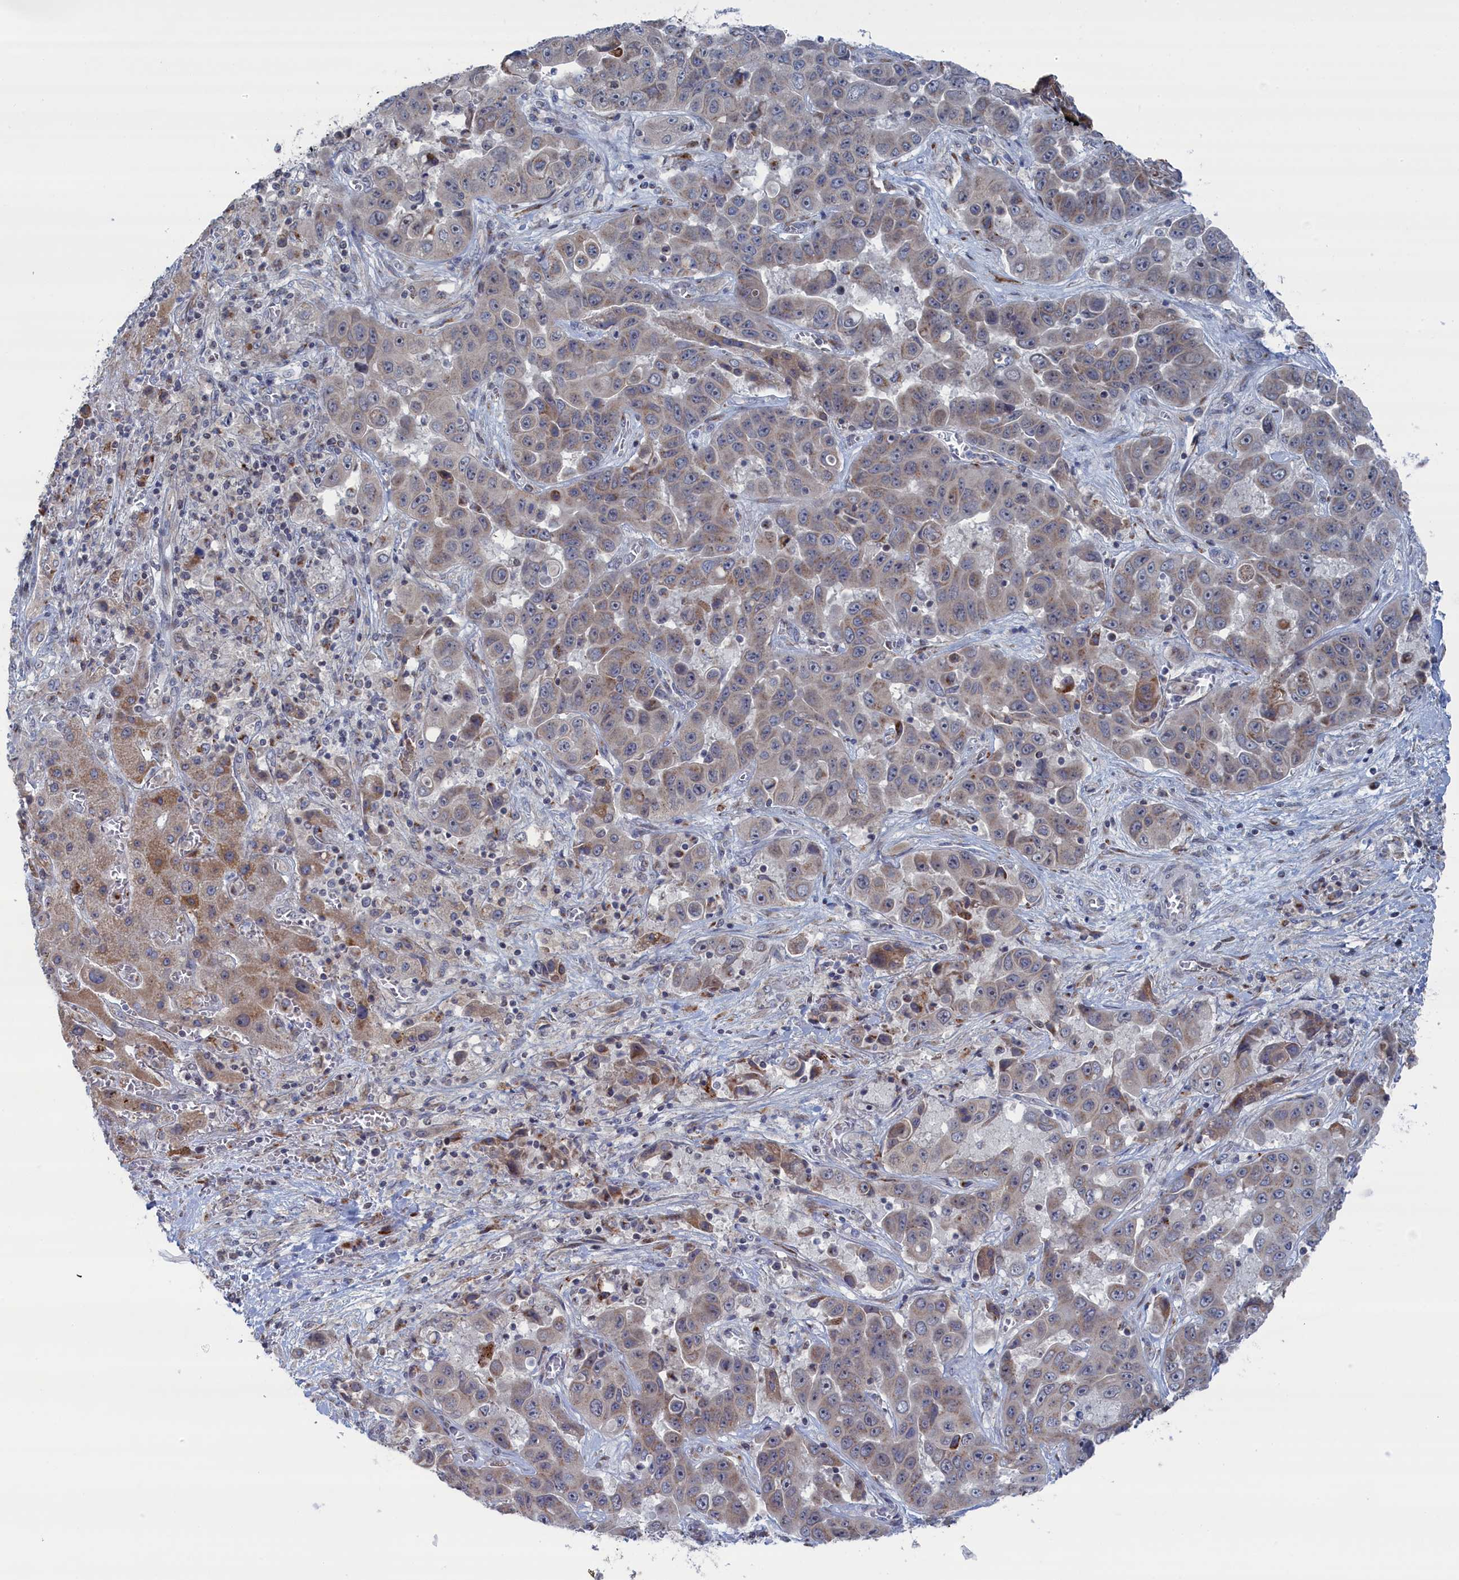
{"staining": {"intensity": "moderate", "quantity": "<25%", "location": "cytoplasmic/membranous"}, "tissue": "liver cancer", "cell_type": "Tumor cells", "image_type": "cancer", "snomed": [{"axis": "morphology", "description": "Cholangiocarcinoma"}, {"axis": "topography", "description": "Liver"}], "caption": "Immunohistochemical staining of human liver cholangiocarcinoma reveals low levels of moderate cytoplasmic/membranous expression in approximately <25% of tumor cells.", "gene": "IRX1", "patient": {"sex": "female", "age": 52}}